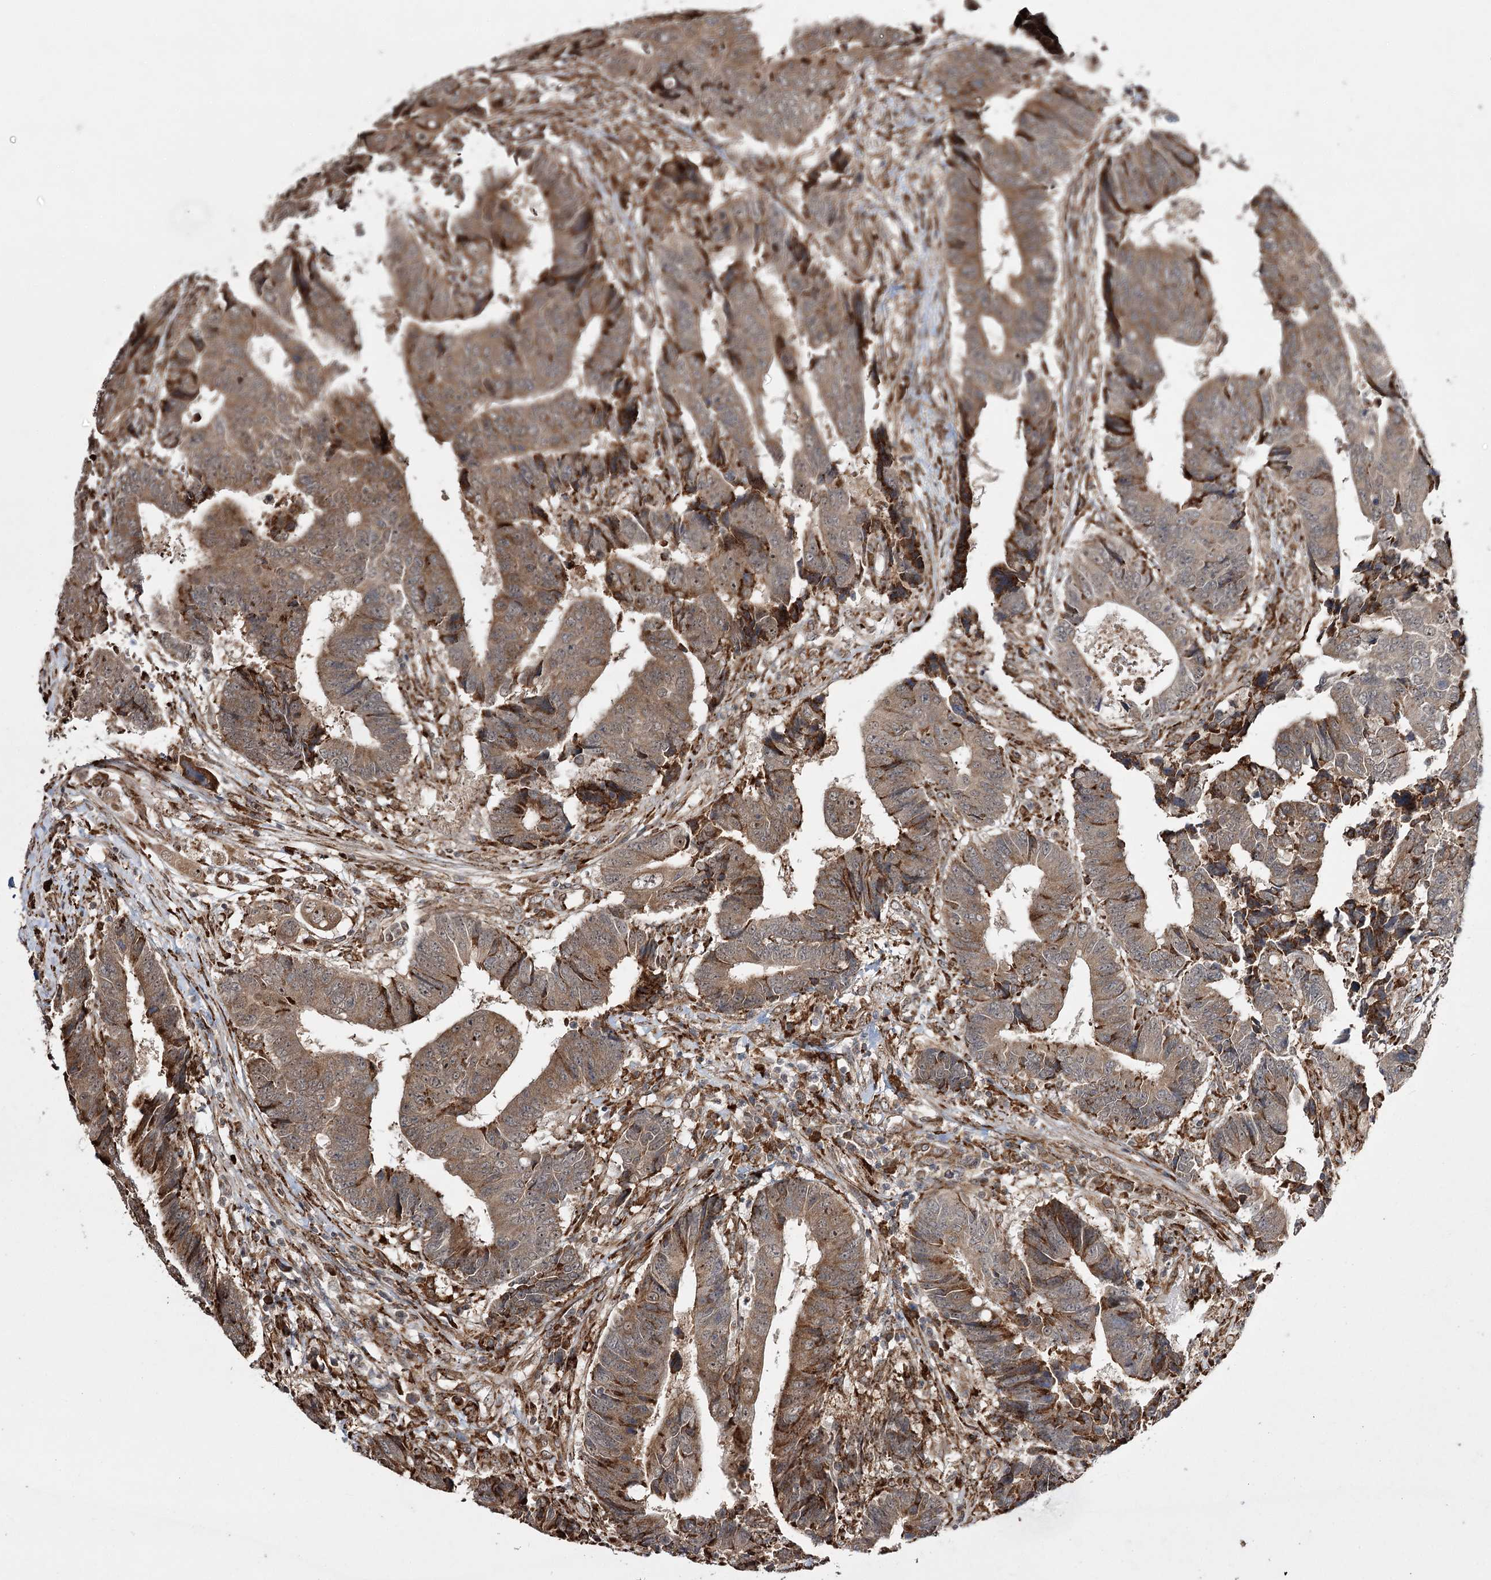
{"staining": {"intensity": "moderate", "quantity": ">75%", "location": "cytoplasmic/membranous"}, "tissue": "colorectal cancer", "cell_type": "Tumor cells", "image_type": "cancer", "snomed": [{"axis": "morphology", "description": "Adenocarcinoma, NOS"}, {"axis": "topography", "description": "Rectum"}], "caption": "DAB (3,3'-diaminobenzidine) immunohistochemical staining of colorectal cancer reveals moderate cytoplasmic/membranous protein expression in approximately >75% of tumor cells. Immunohistochemistry stains the protein in brown and the nuclei are stained blue.", "gene": "FANCL", "patient": {"sex": "male", "age": 84}}